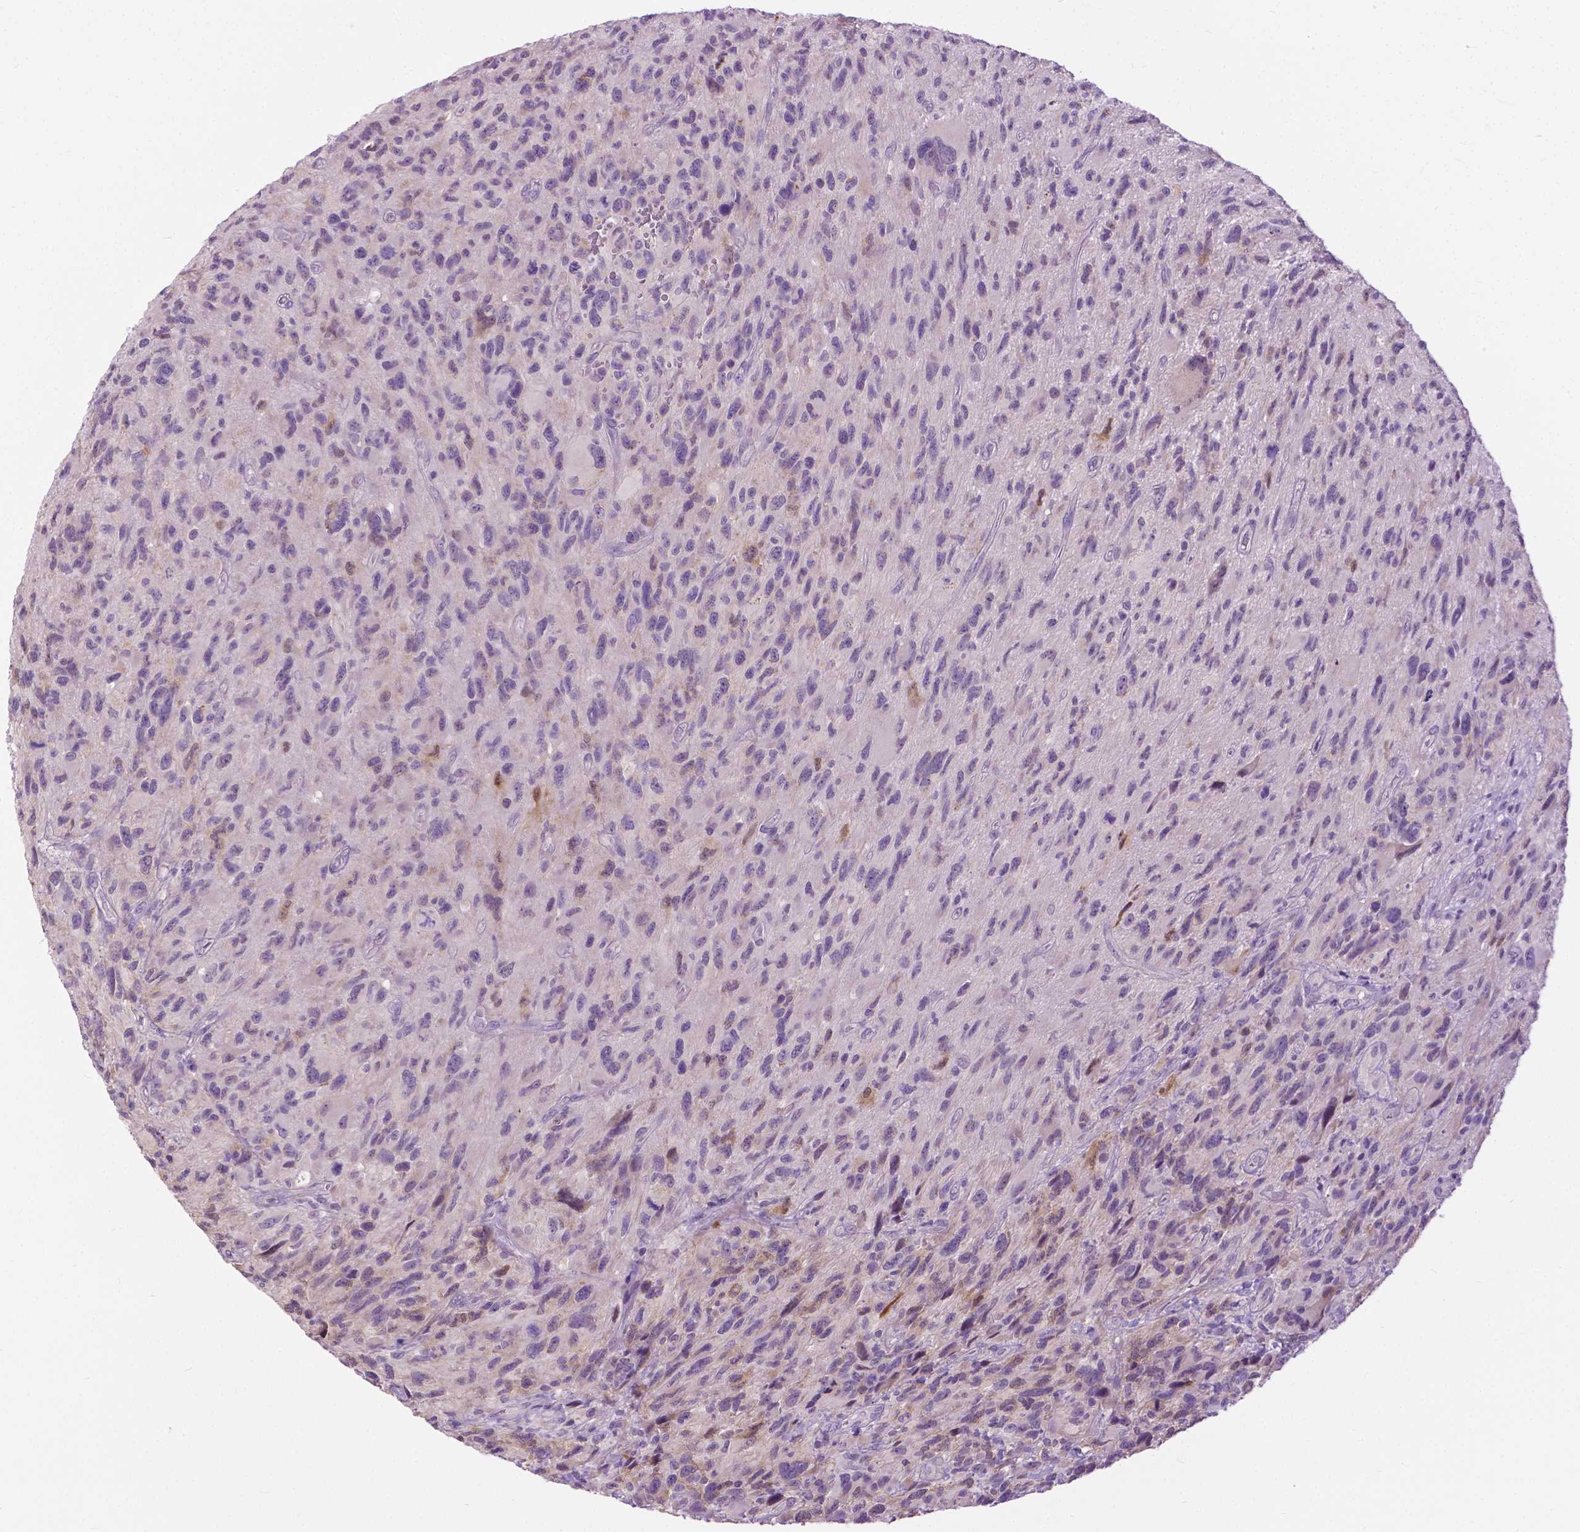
{"staining": {"intensity": "negative", "quantity": "none", "location": "none"}, "tissue": "glioma", "cell_type": "Tumor cells", "image_type": "cancer", "snomed": [{"axis": "morphology", "description": "Glioma, malignant, NOS"}, {"axis": "morphology", "description": "Glioma, malignant, High grade"}, {"axis": "topography", "description": "Brain"}], "caption": "Glioma stained for a protein using IHC reveals no positivity tumor cells.", "gene": "TTC9B", "patient": {"sex": "female", "age": 71}}